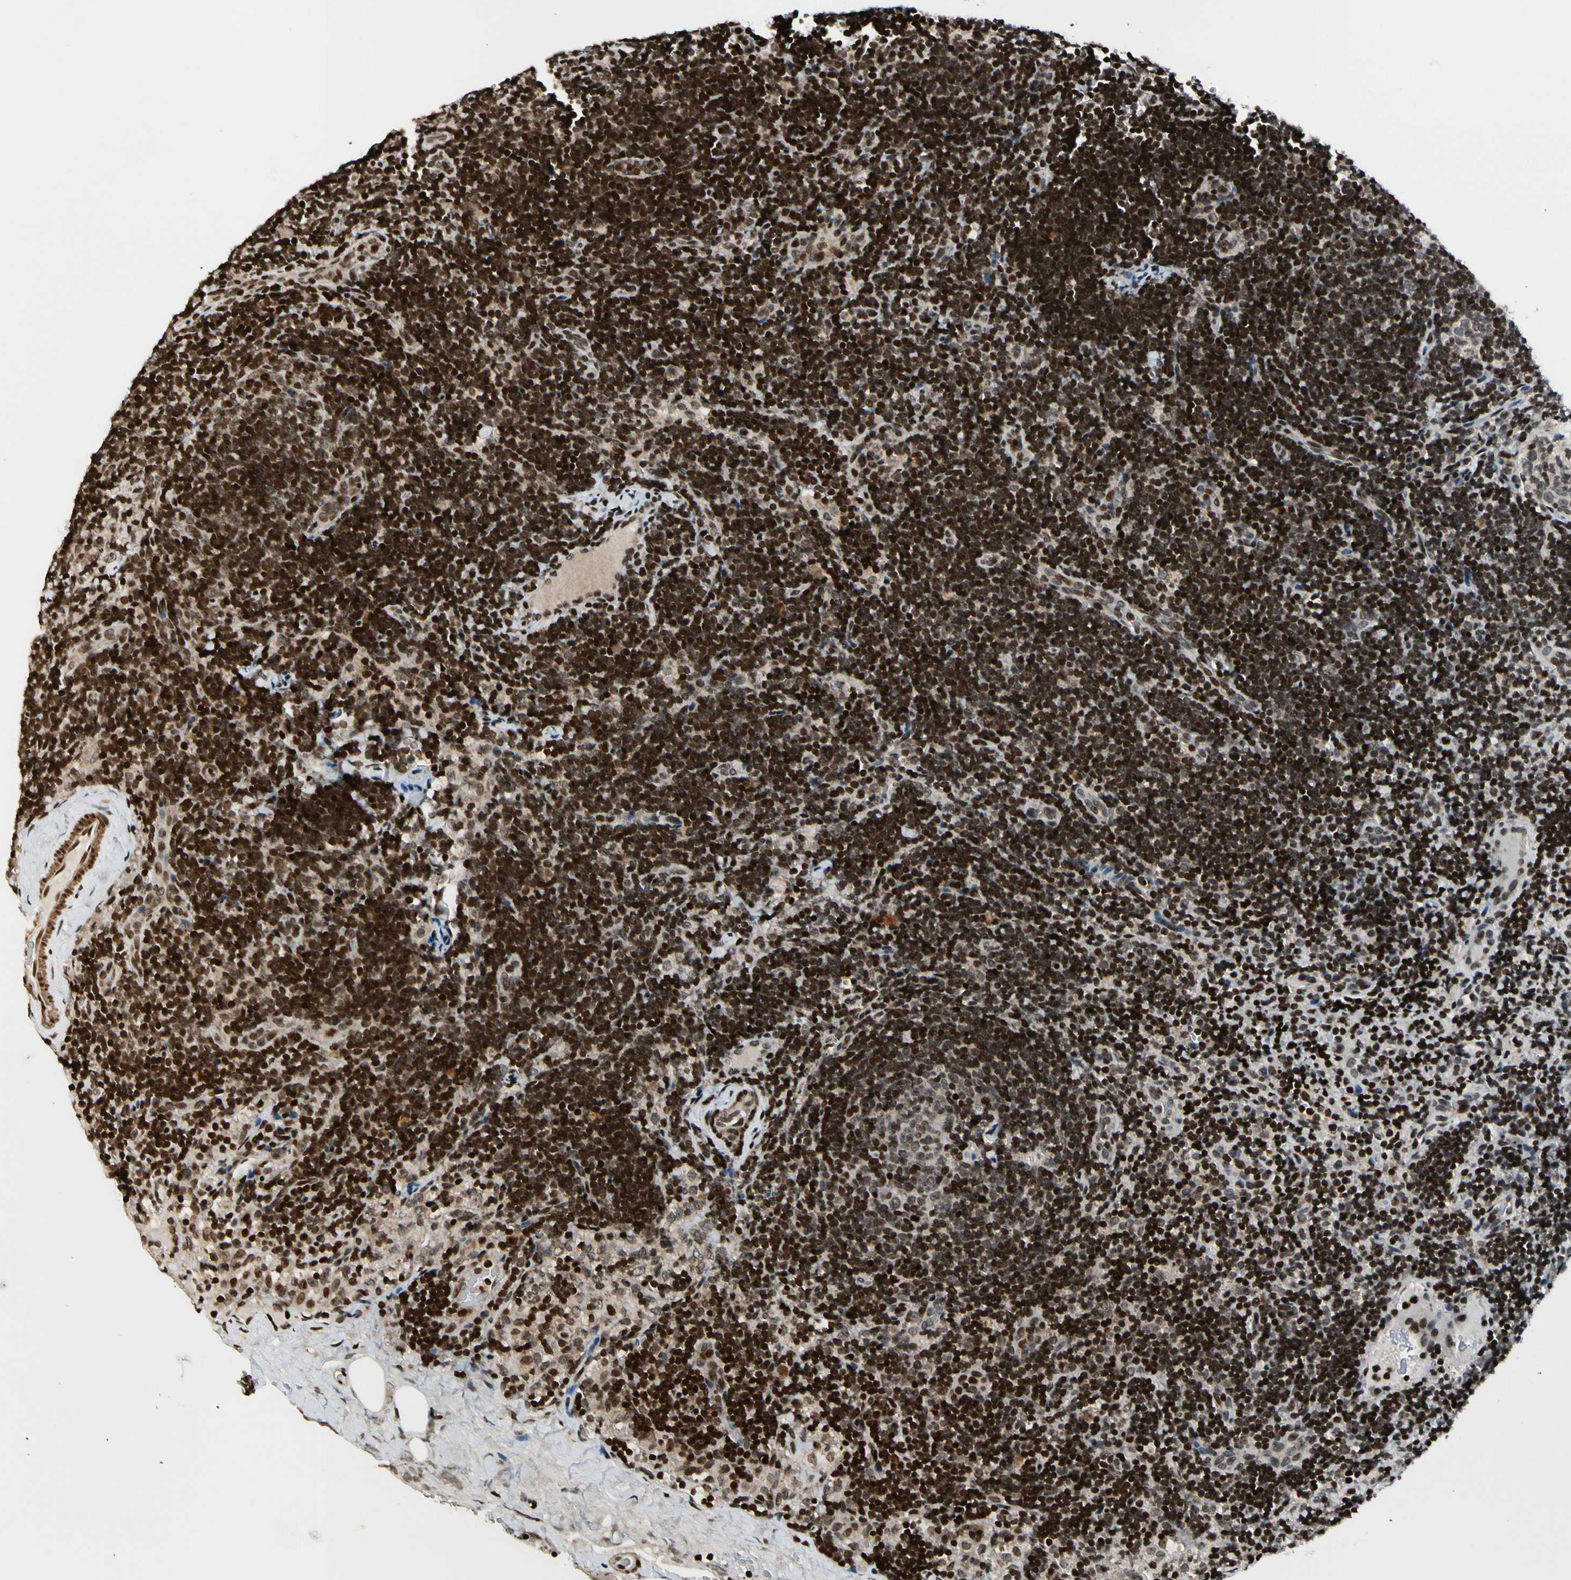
{"staining": {"intensity": "strong", "quantity": ">75%", "location": "nuclear"}, "tissue": "lymph node", "cell_type": "Germinal center cells", "image_type": "normal", "snomed": [{"axis": "morphology", "description": "Normal tissue, NOS"}, {"axis": "topography", "description": "Lymph node"}], "caption": "Immunohistochemical staining of normal human lymph node displays strong nuclear protein positivity in approximately >75% of germinal center cells. Immunohistochemistry (ihc) stains the protein of interest in brown and the nuclei are stained blue.", "gene": "TSHZ3", "patient": {"sex": "female", "age": 14}}